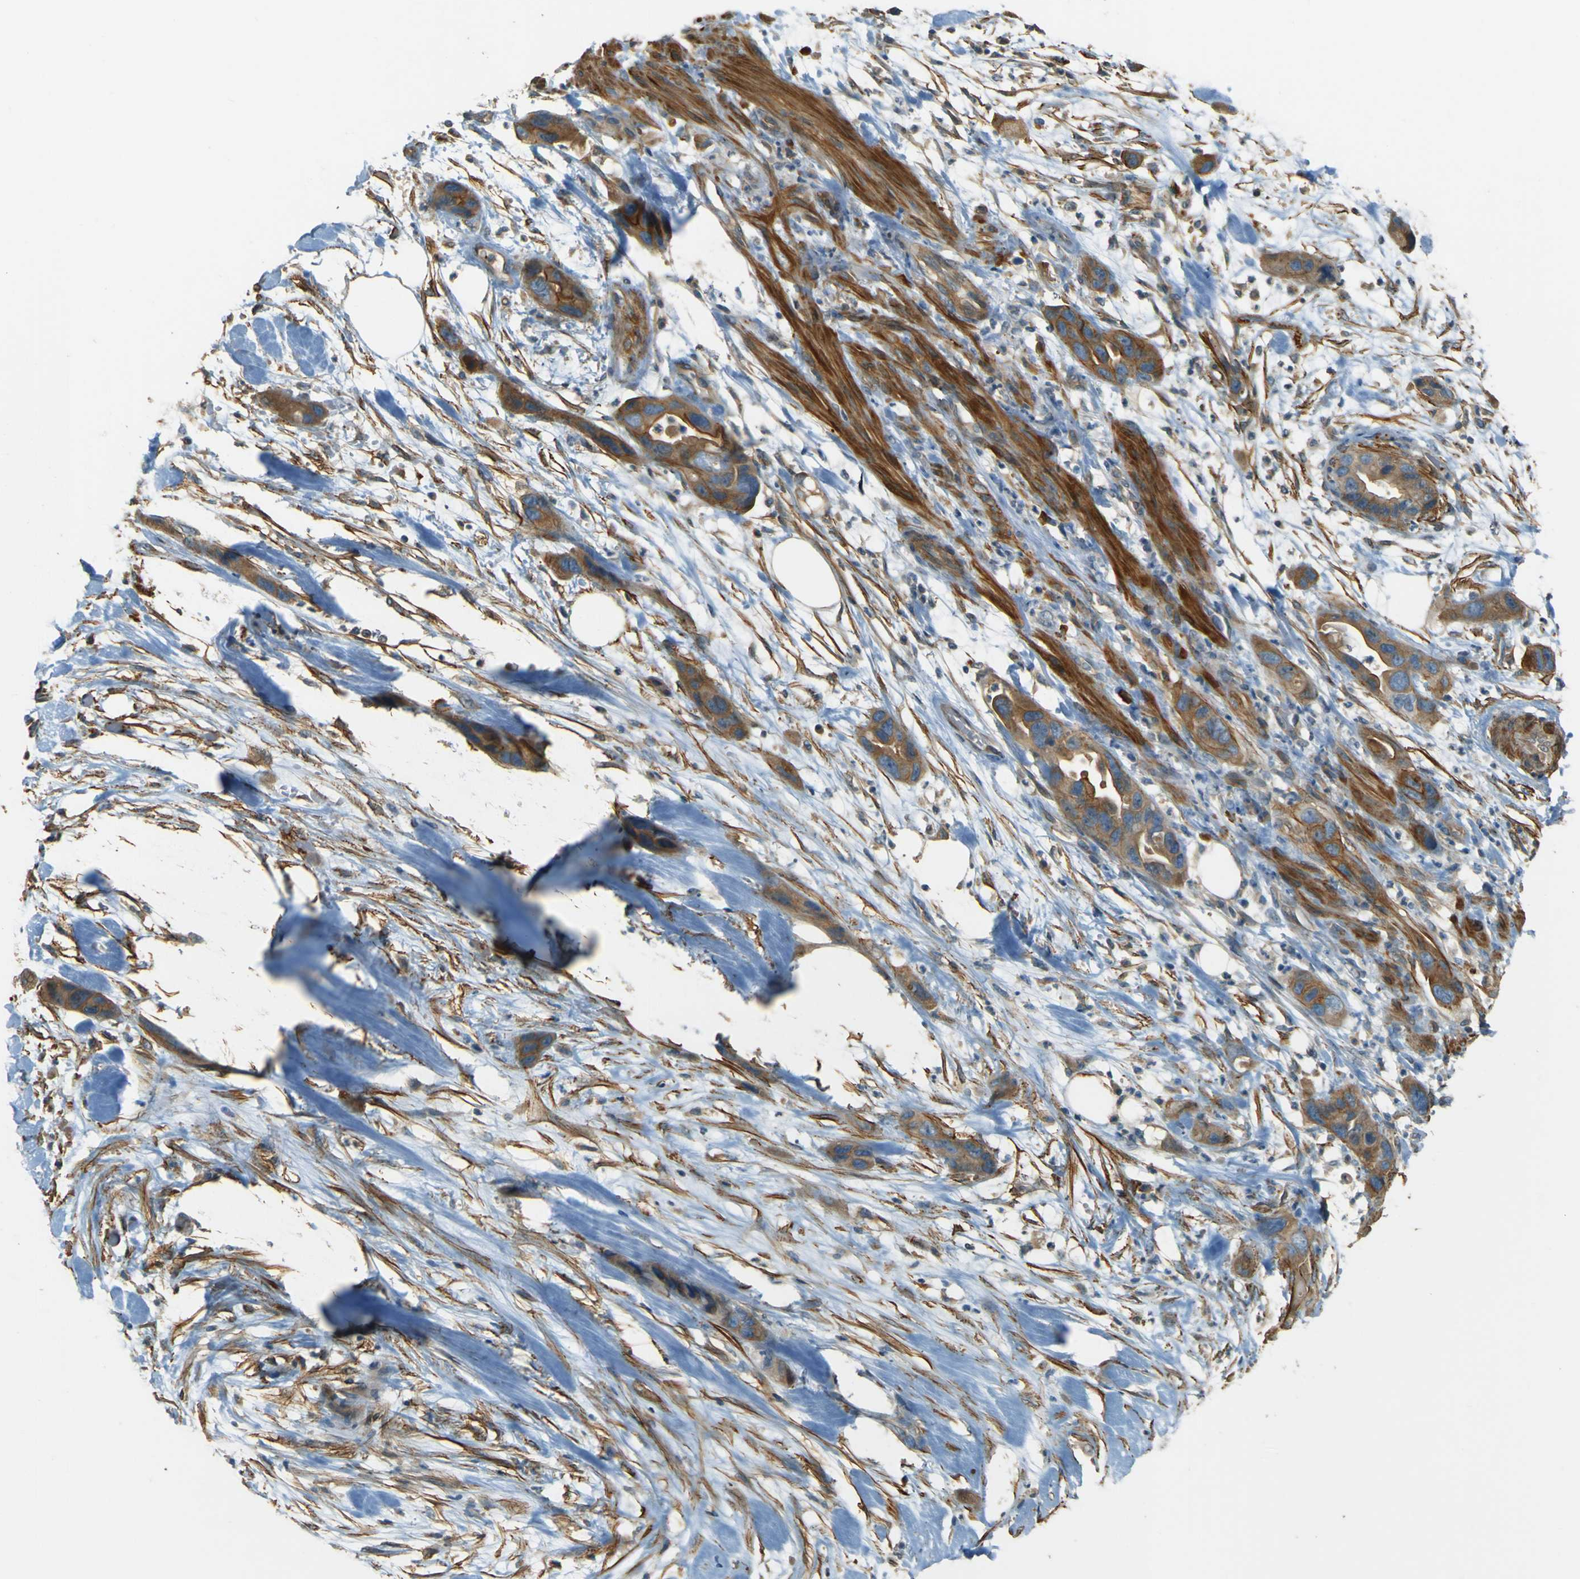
{"staining": {"intensity": "moderate", "quantity": ">75%", "location": "cytoplasmic/membranous"}, "tissue": "pancreatic cancer", "cell_type": "Tumor cells", "image_type": "cancer", "snomed": [{"axis": "morphology", "description": "Adenocarcinoma, NOS"}, {"axis": "topography", "description": "Pancreas"}], "caption": "Immunohistochemical staining of pancreatic cancer (adenocarcinoma) shows medium levels of moderate cytoplasmic/membranous protein expression in about >75% of tumor cells. The protein of interest is shown in brown color, while the nuclei are stained blue.", "gene": "NEXN", "patient": {"sex": "female", "age": 71}}